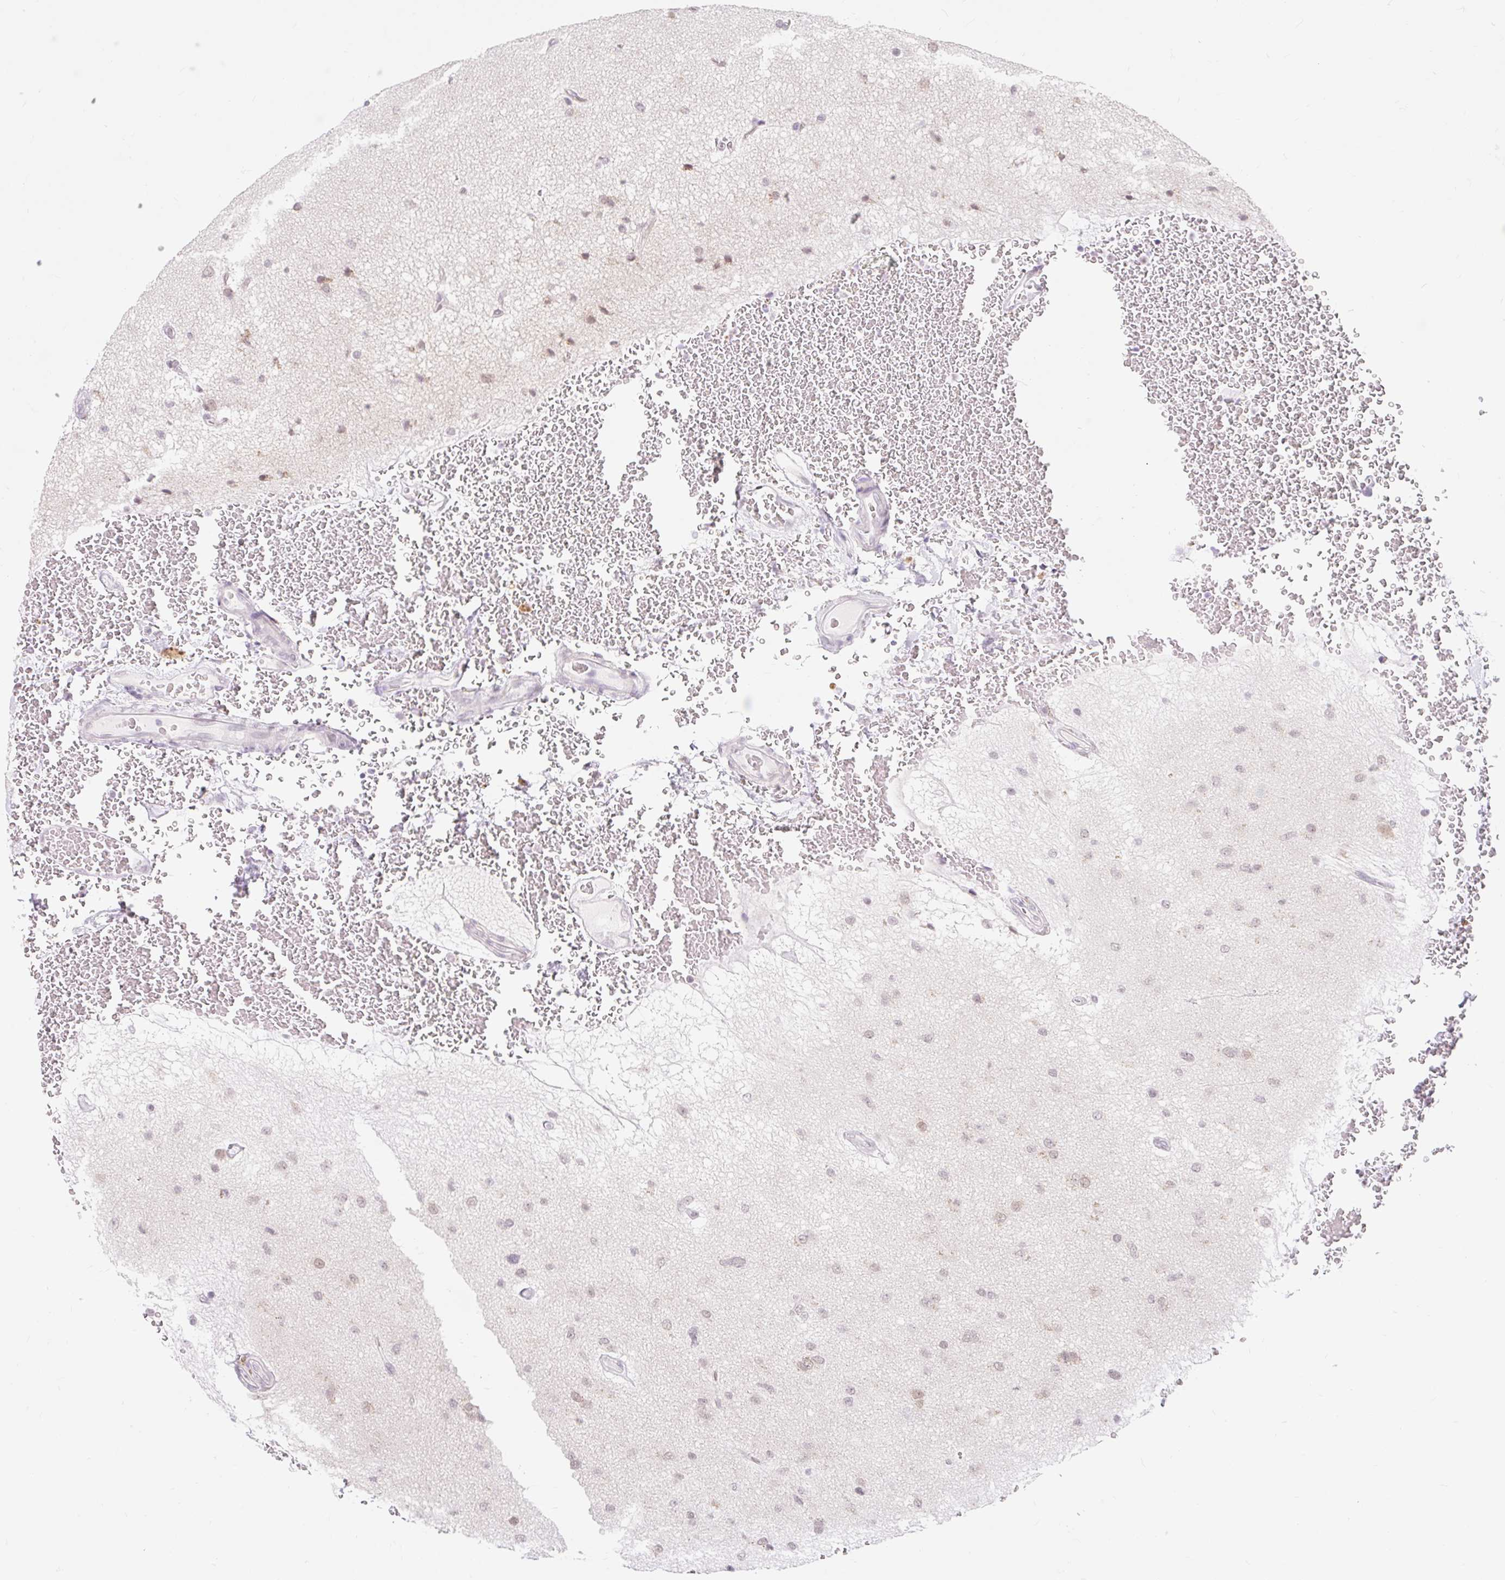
{"staining": {"intensity": "weak", "quantity": "<25%", "location": "cytoplasmic/membranous"}, "tissue": "glioma", "cell_type": "Tumor cells", "image_type": "cancer", "snomed": [{"axis": "morphology", "description": "Glioma, malignant, Low grade"}, {"axis": "topography", "description": "Brain"}], "caption": "This is an immunohistochemistry image of low-grade glioma (malignant). There is no positivity in tumor cells.", "gene": "SRSF10", "patient": {"sex": "female", "age": 32}}